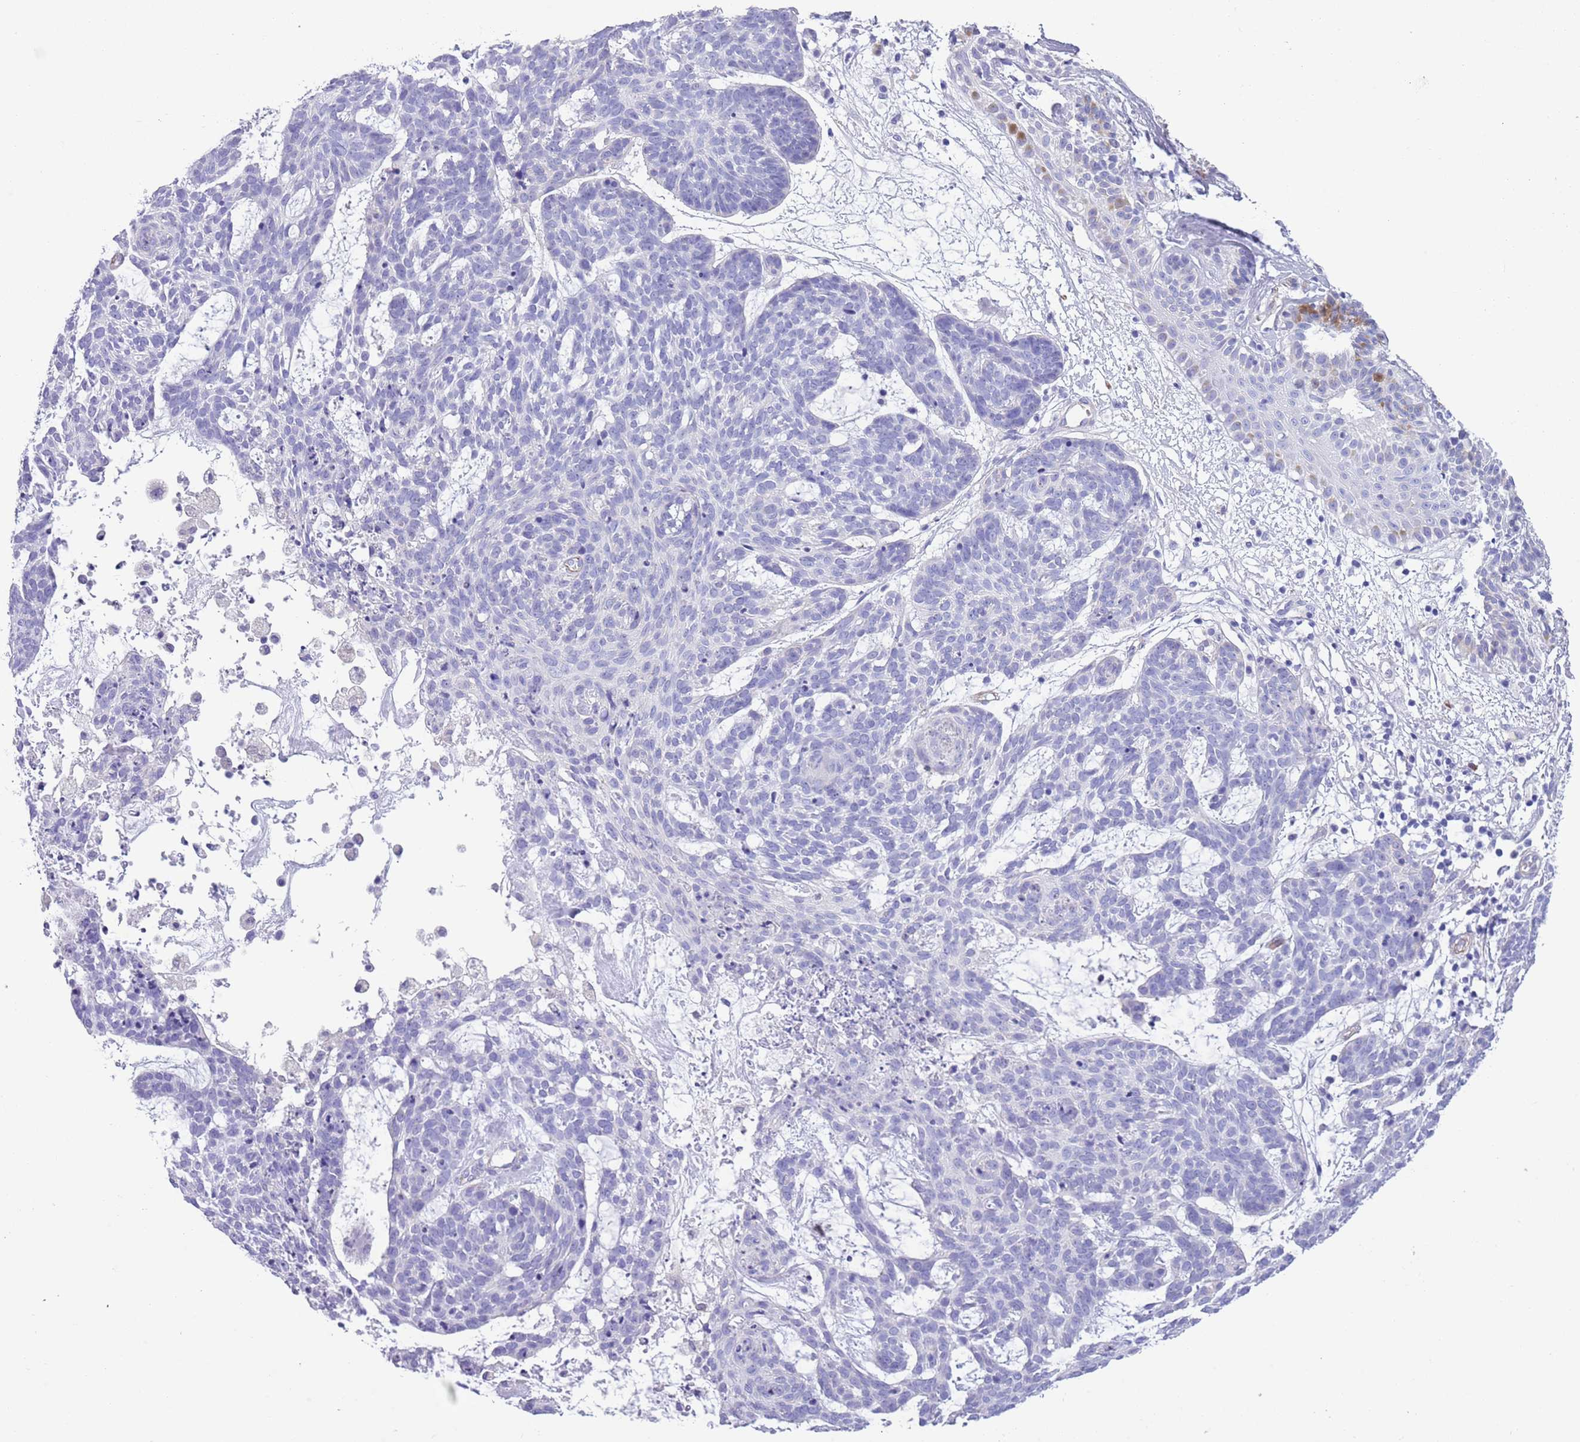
{"staining": {"intensity": "negative", "quantity": "none", "location": "none"}, "tissue": "skin cancer", "cell_type": "Tumor cells", "image_type": "cancer", "snomed": [{"axis": "morphology", "description": "Basal cell carcinoma"}, {"axis": "topography", "description": "Skin"}], "caption": "Image shows no significant protein staining in tumor cells of basal cell carcinoma (skin).", "gene": "TSGA13", "patient": {"sex": "female", "age": 89}}